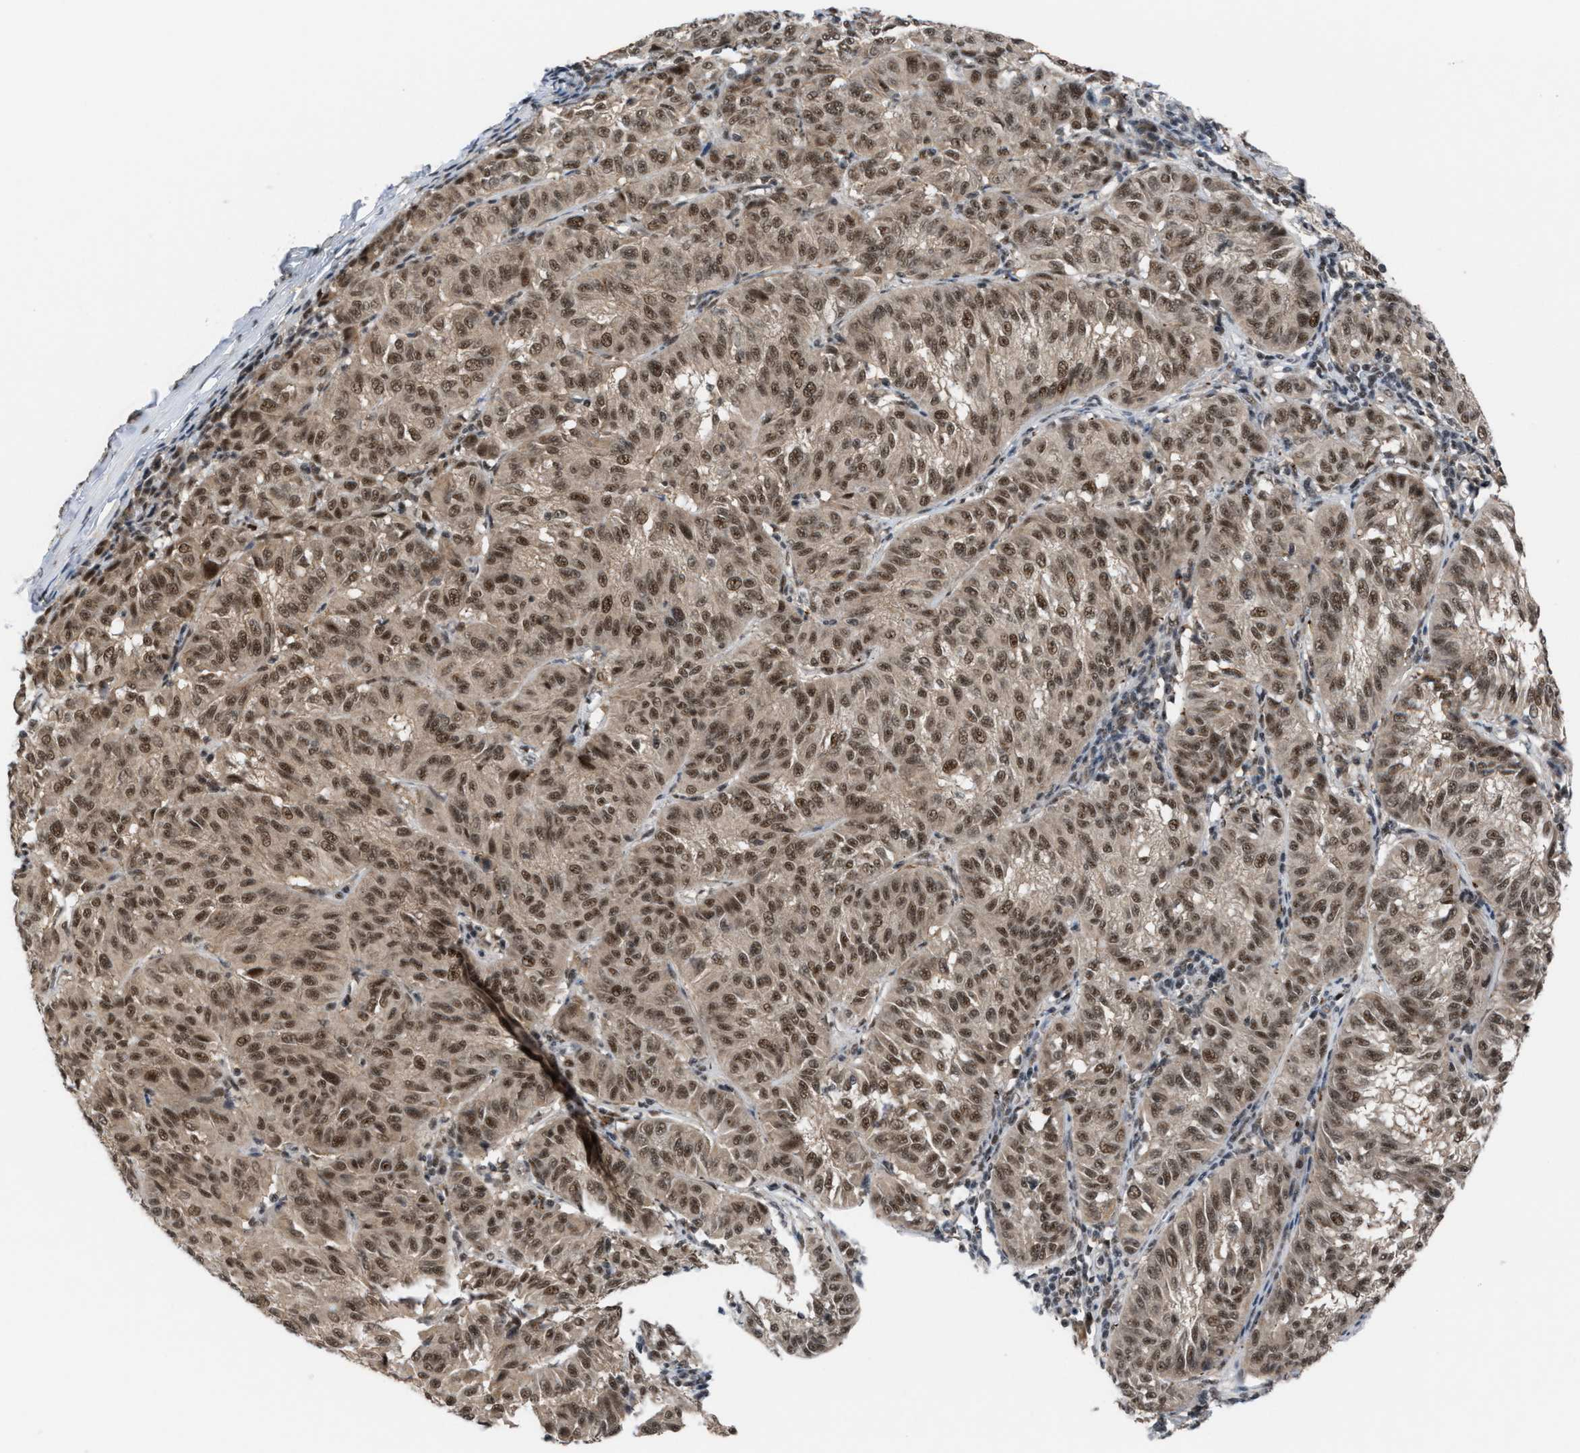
{"staining": {"intensity": "moderate", "quantity": ">75%", "location": "cytoplasmic/membranous,nuclear"}, "tissue": "melanoma", "cell_type": "Tumor cells", "image_type": "cancer", "snomed": [{"axis": "morphology", "description": "Malignant melanoma, NOS"}, {"axis": "topography", "description": "Skin"}], "caption": "Melanoma tissue displays moderate cytoplasmic/membranous and nuclear expression in about >75% of tumor cells", "gene": "PRPF4", "patient": {"sex": "female", "age": 72}}